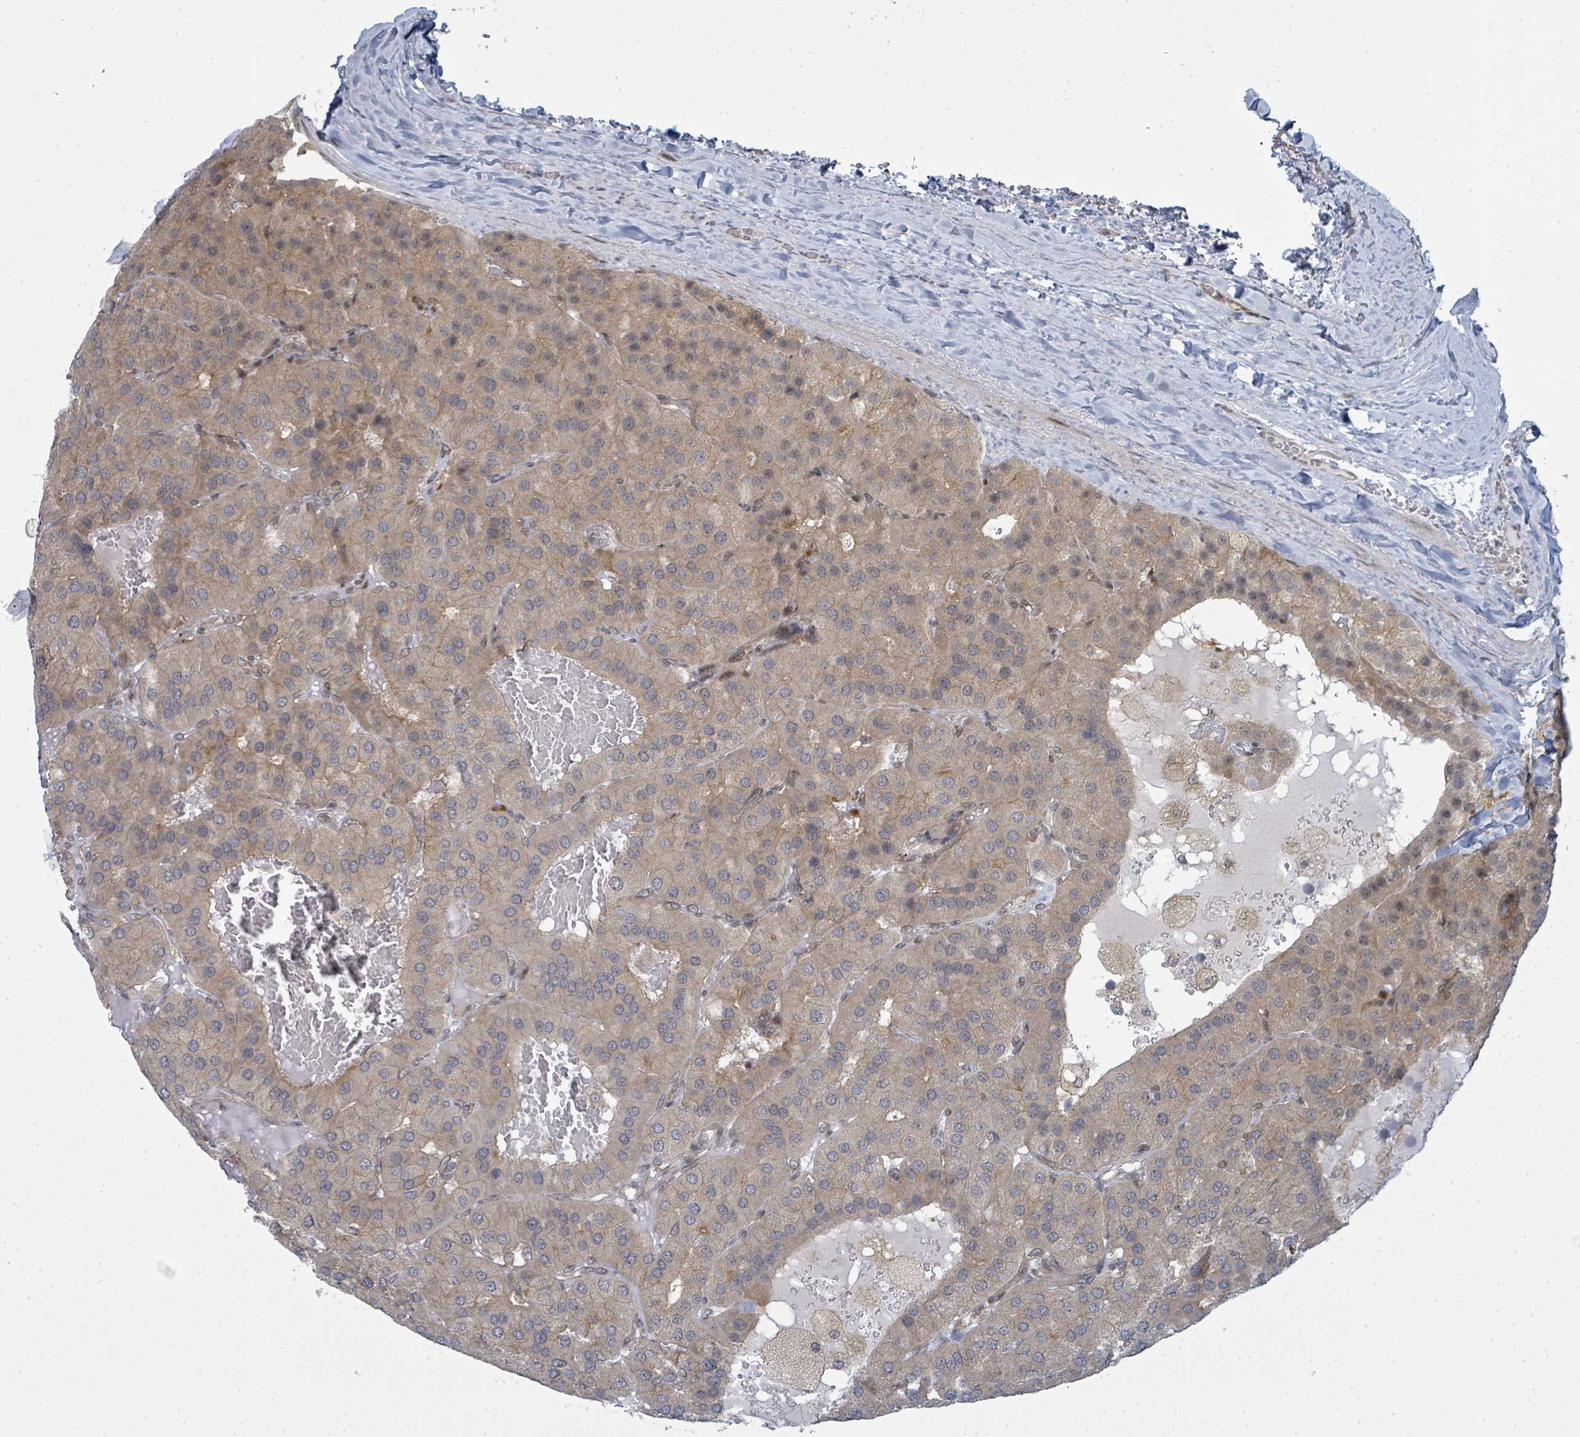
{"staining": {"intensity": "weak", "quantity": "<25%", "location": "cytoplasmic/membranous"}, "tissue": "parathyroid gland", "cell_type": "Glandular cells", "image_type": "normal", "snomed": [{"axis": "morphology", "description": "Normal tissue, NOS"}, {"axis": "morphology", "description": "Adenoma, NOS"}, {"axis": "topography", "description": "Parathyroid gland"}], "caption": "Histopathology image shows no protein staining in glandular cells of unremarkable parathyroid gland.", "gene": "PSMG2", "patient": {"sex": "female", "age": 86}}